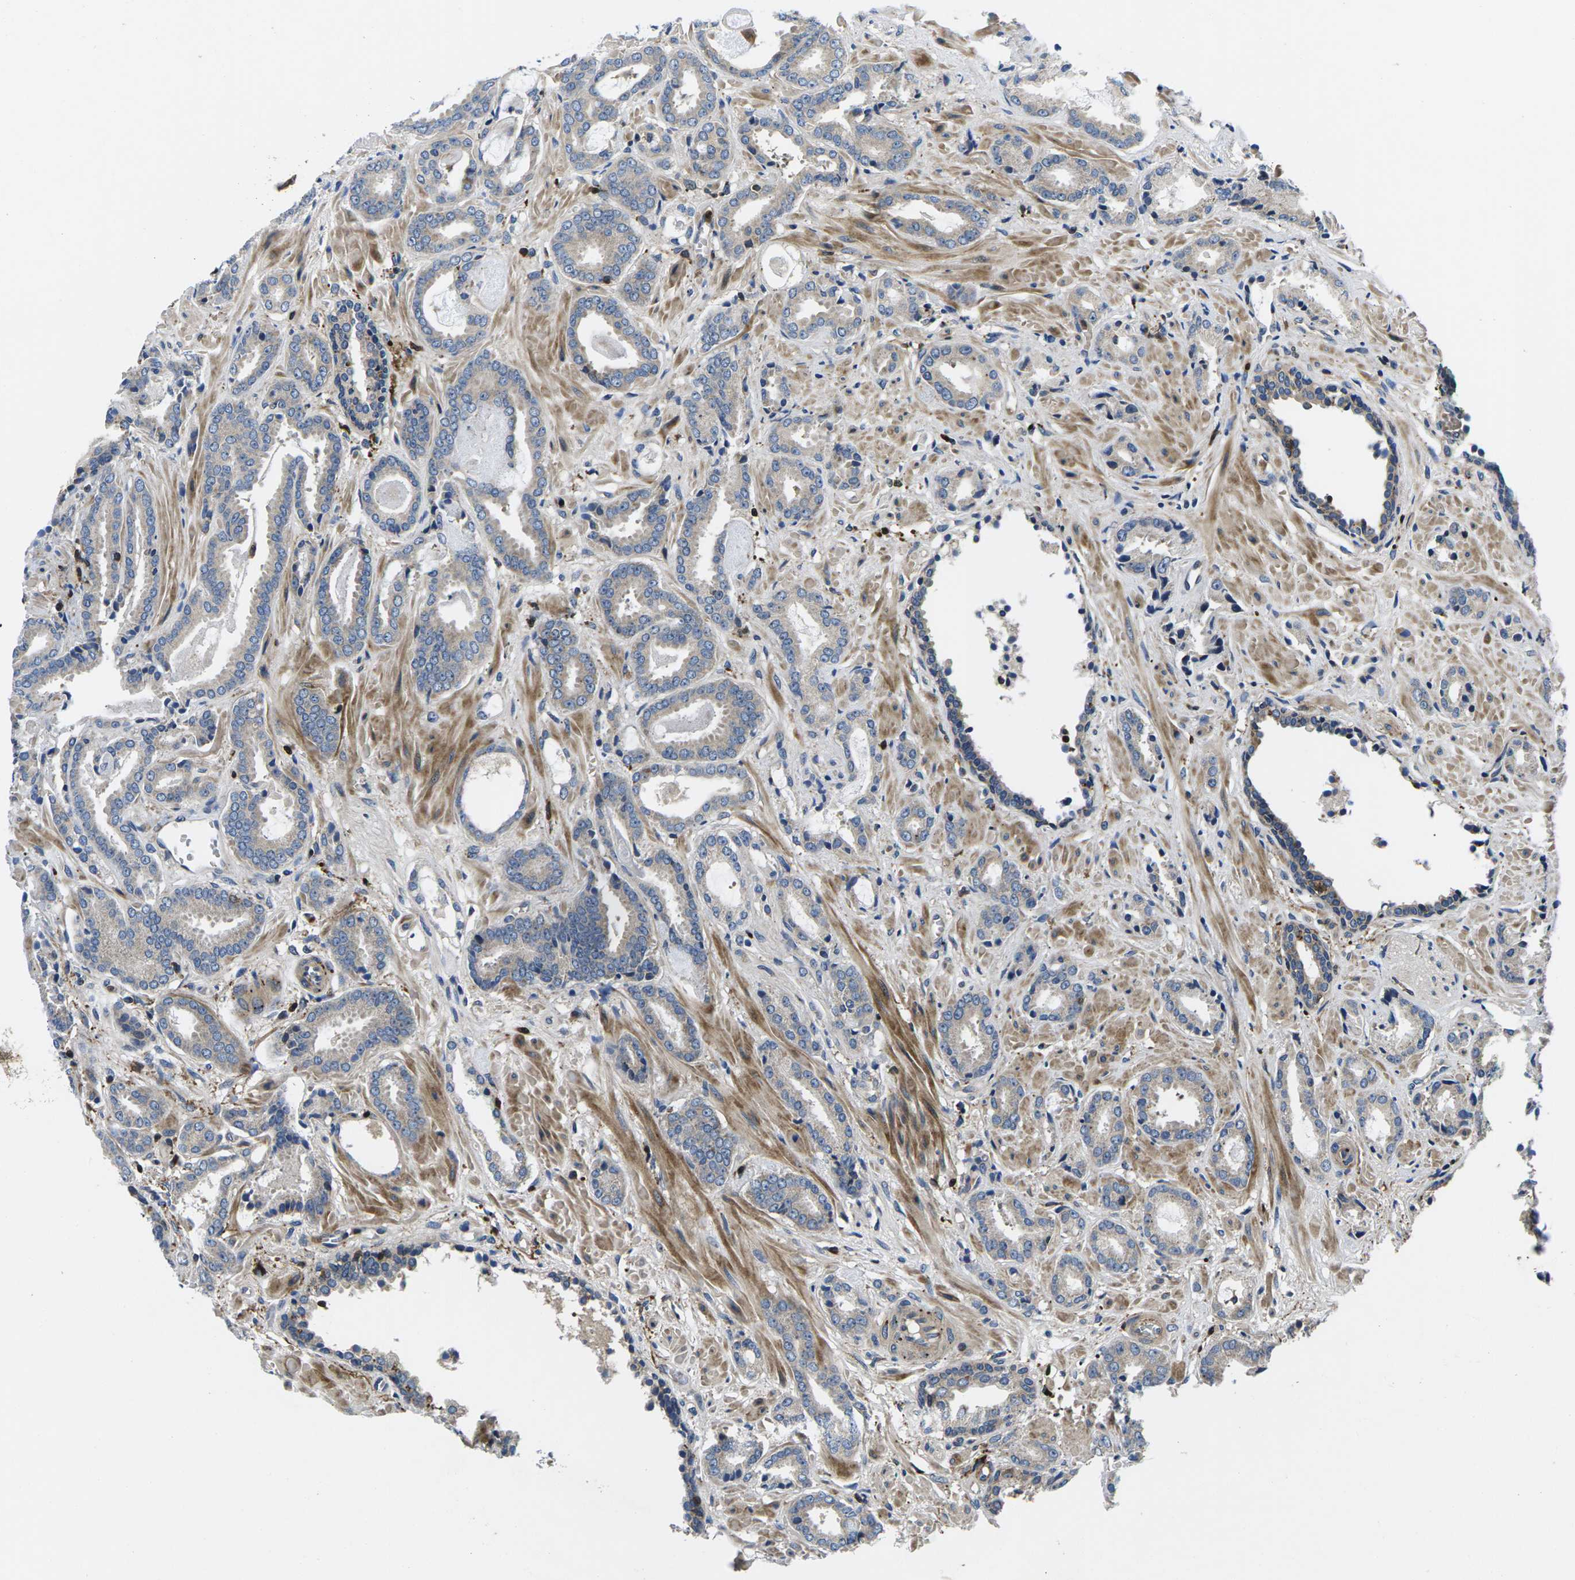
{"staining": {"intensity": "weak", "quantity": ">75%", "location": "cytoplasmic/membranous"}, "tissue": "prostate cancer", "cell_type": "Tumor cells", "image_type": "cancer", "snomed": [{"axis": "morphology", "description": "Adenocarcinoma, Low grade"}, {"axis": "topography", "description": "Prostate"}], "caption": "Protein analysis of prostate cancer tissue exhibits weak cytoplasmic/membranous staining in about >75% of tumor cells.", "gene": "PLCE1", "patient": {"sex": "male", "age": 53}}